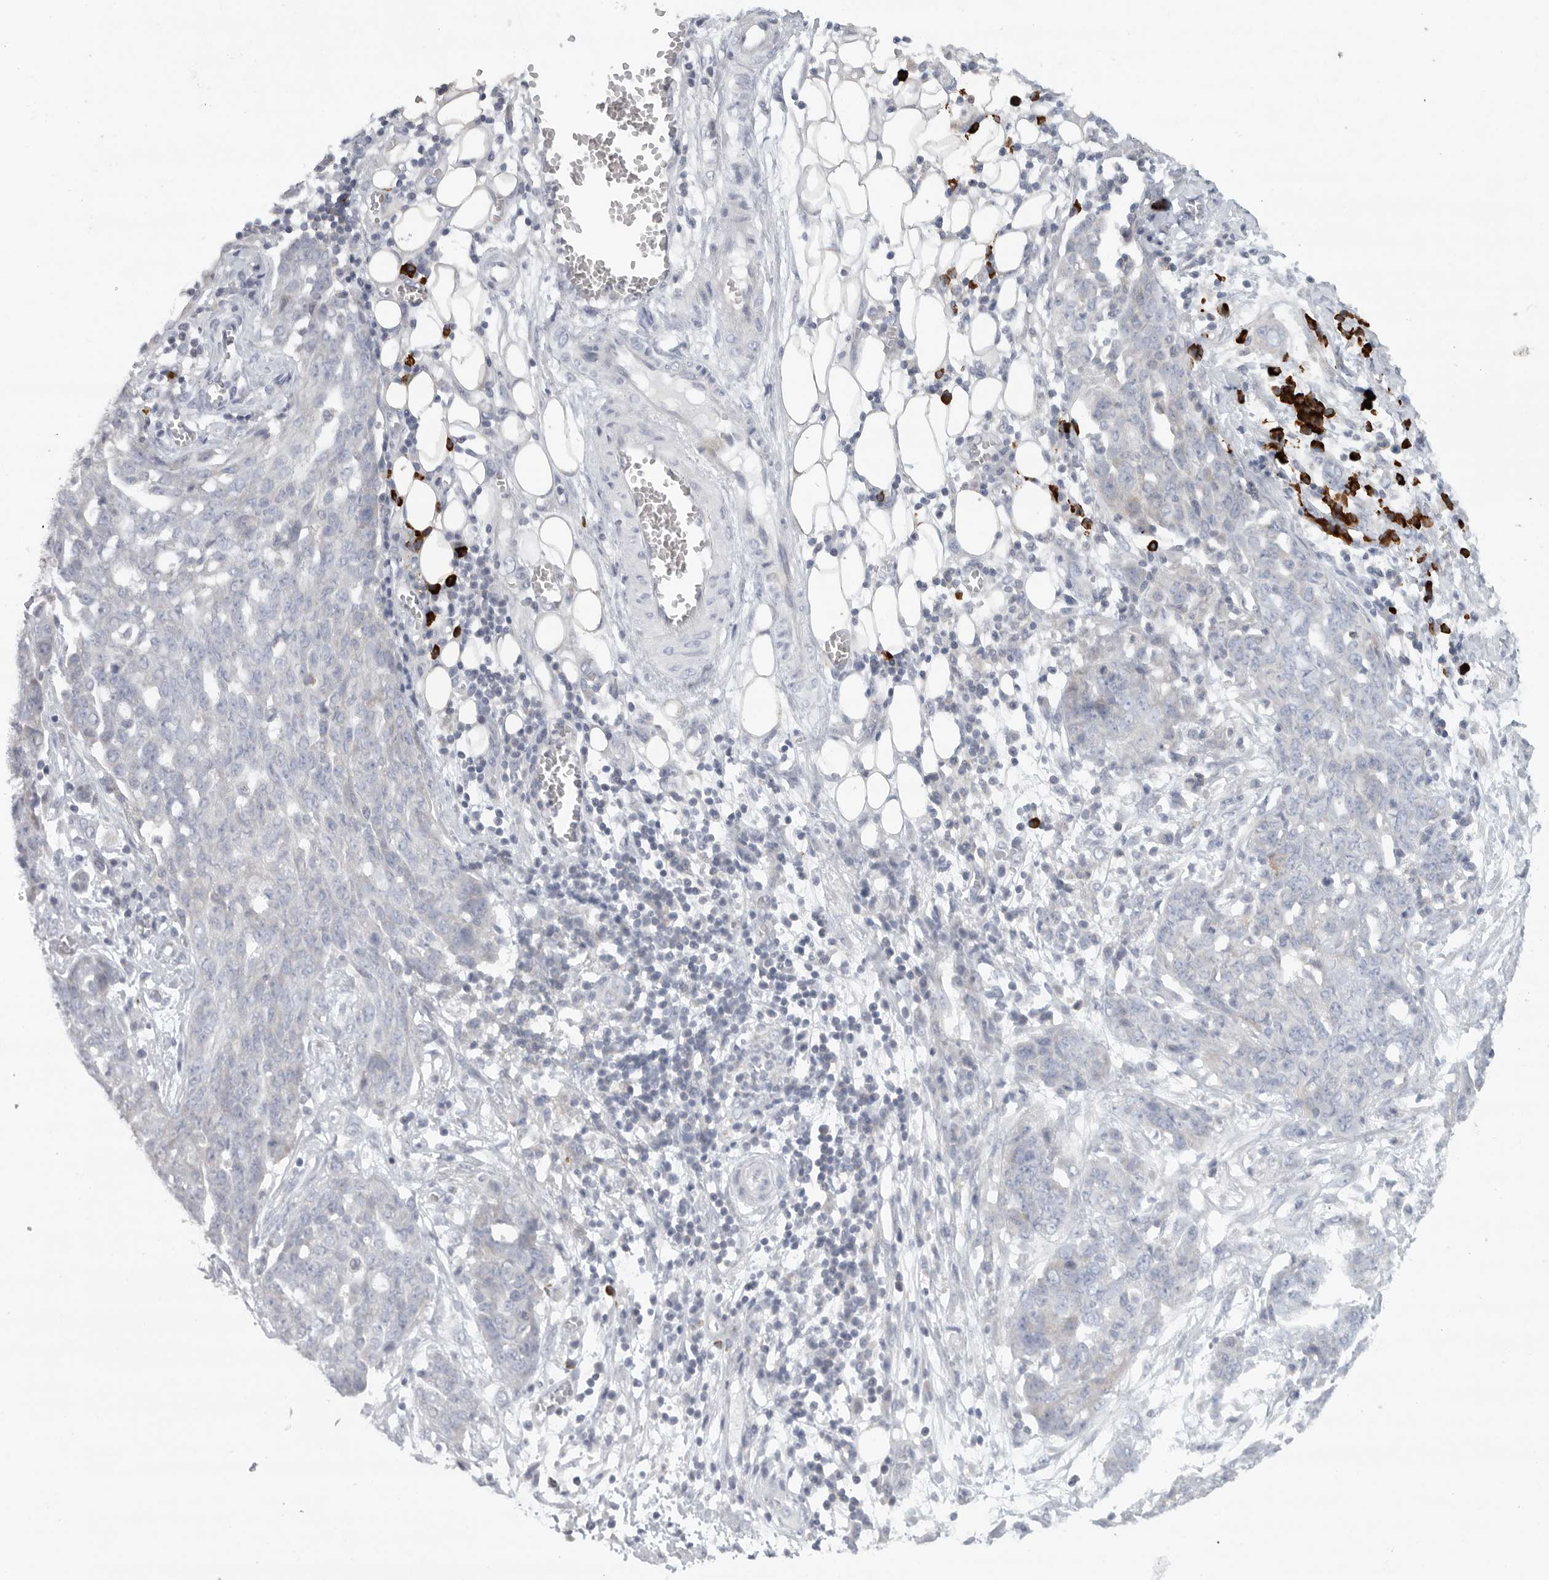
{"staining": {"intensity": "negative", "quantity": "none", "location": "none"}, "tissue": "ovarian cancer", "cell_type": "Tumor cells", "image_type": "cancer", "snomed": [{"axis": "morphology", "description": "Cystadenocarcinoma, serous, NOS"}, {"axis": "topography", "description": "Soft tissue"}, {"axis": "topography", "description": "Ovary"}], "caption": "Immunohistochemistry histopathology image of neoplastic tissue: human ovarian cancer (serous cystadenocarcinoma) stained with DAB (3,3'-diaminobenzidine) exhibits no significant protein staining in tumor cells.", "gene": "TMEM69", "patient": {"sex": "female", "age": 57}}